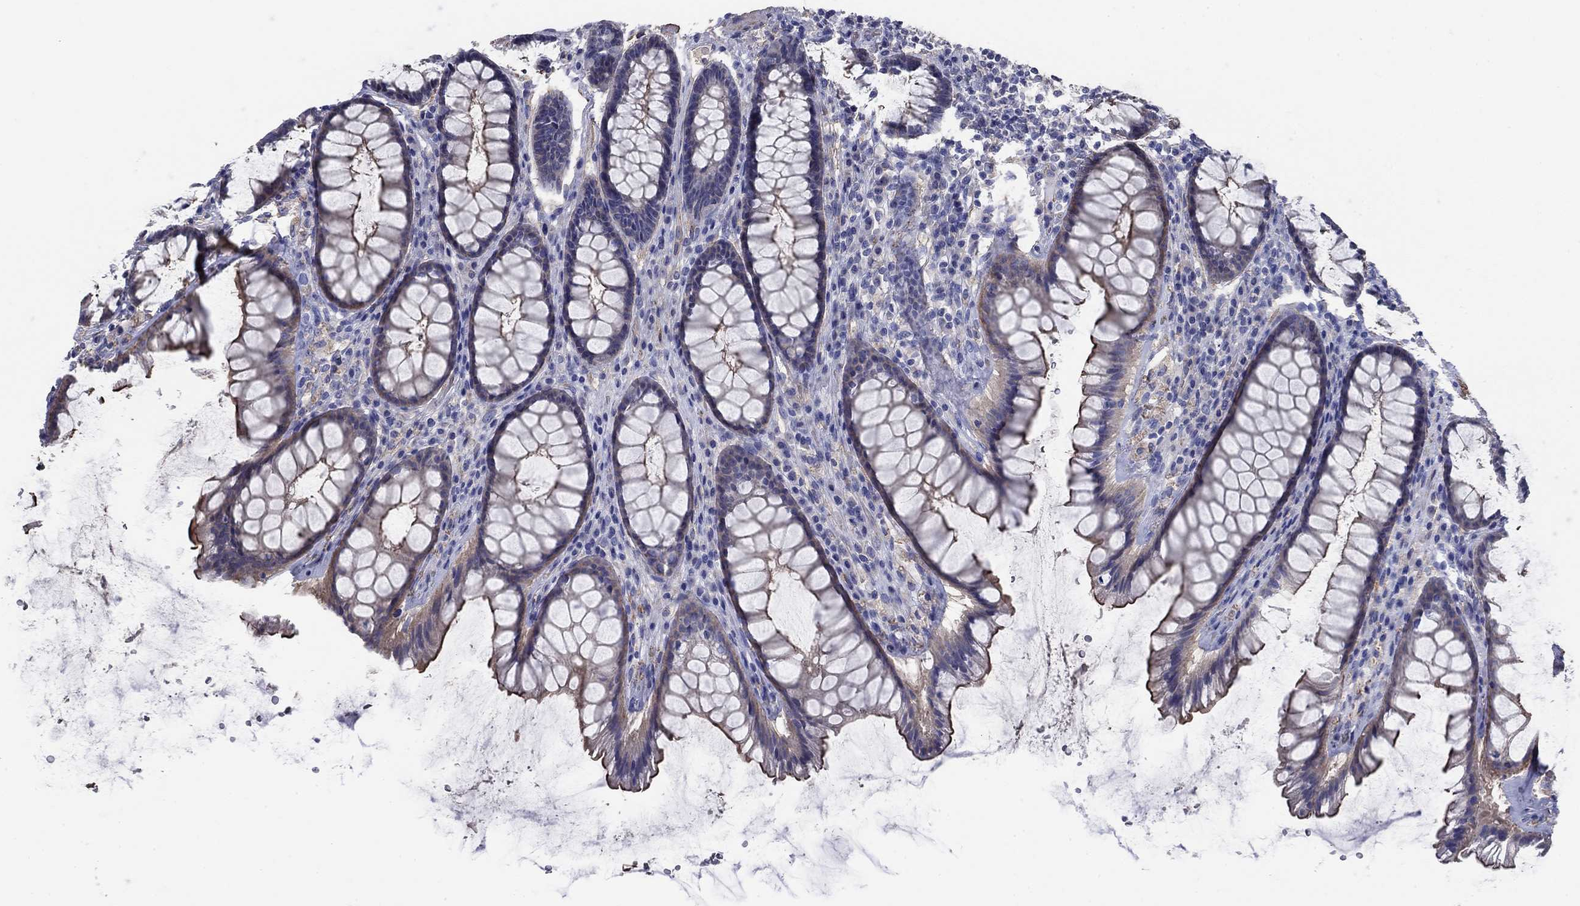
{"staining": {"intensity": "moderate", "quantity": "25%-75%", "location": "cytoplasmic/membranous"}, "tissue": "rectum", "cell_type": "Glandular cells", "image_type": "normal", "snomed": [{"axis": "morphology", "description": "Normal tissue, NOS"}, {"axis": "topography", "description": "Rectum"}], "caption": "IHC staining of unremarkable rectum, which displays medium levels of moderate cytoplasmic/membranous positivity in about 25%-75% of glandular cells indicating moderate cytoplasmic/membranous protein positivity. The staining was performed using DAB (brown) for protein detection and nuclei were counterstained in hematoxylin (blue).", "gene": "FLNC", "patient": {"sex": "male", "age": 72}}